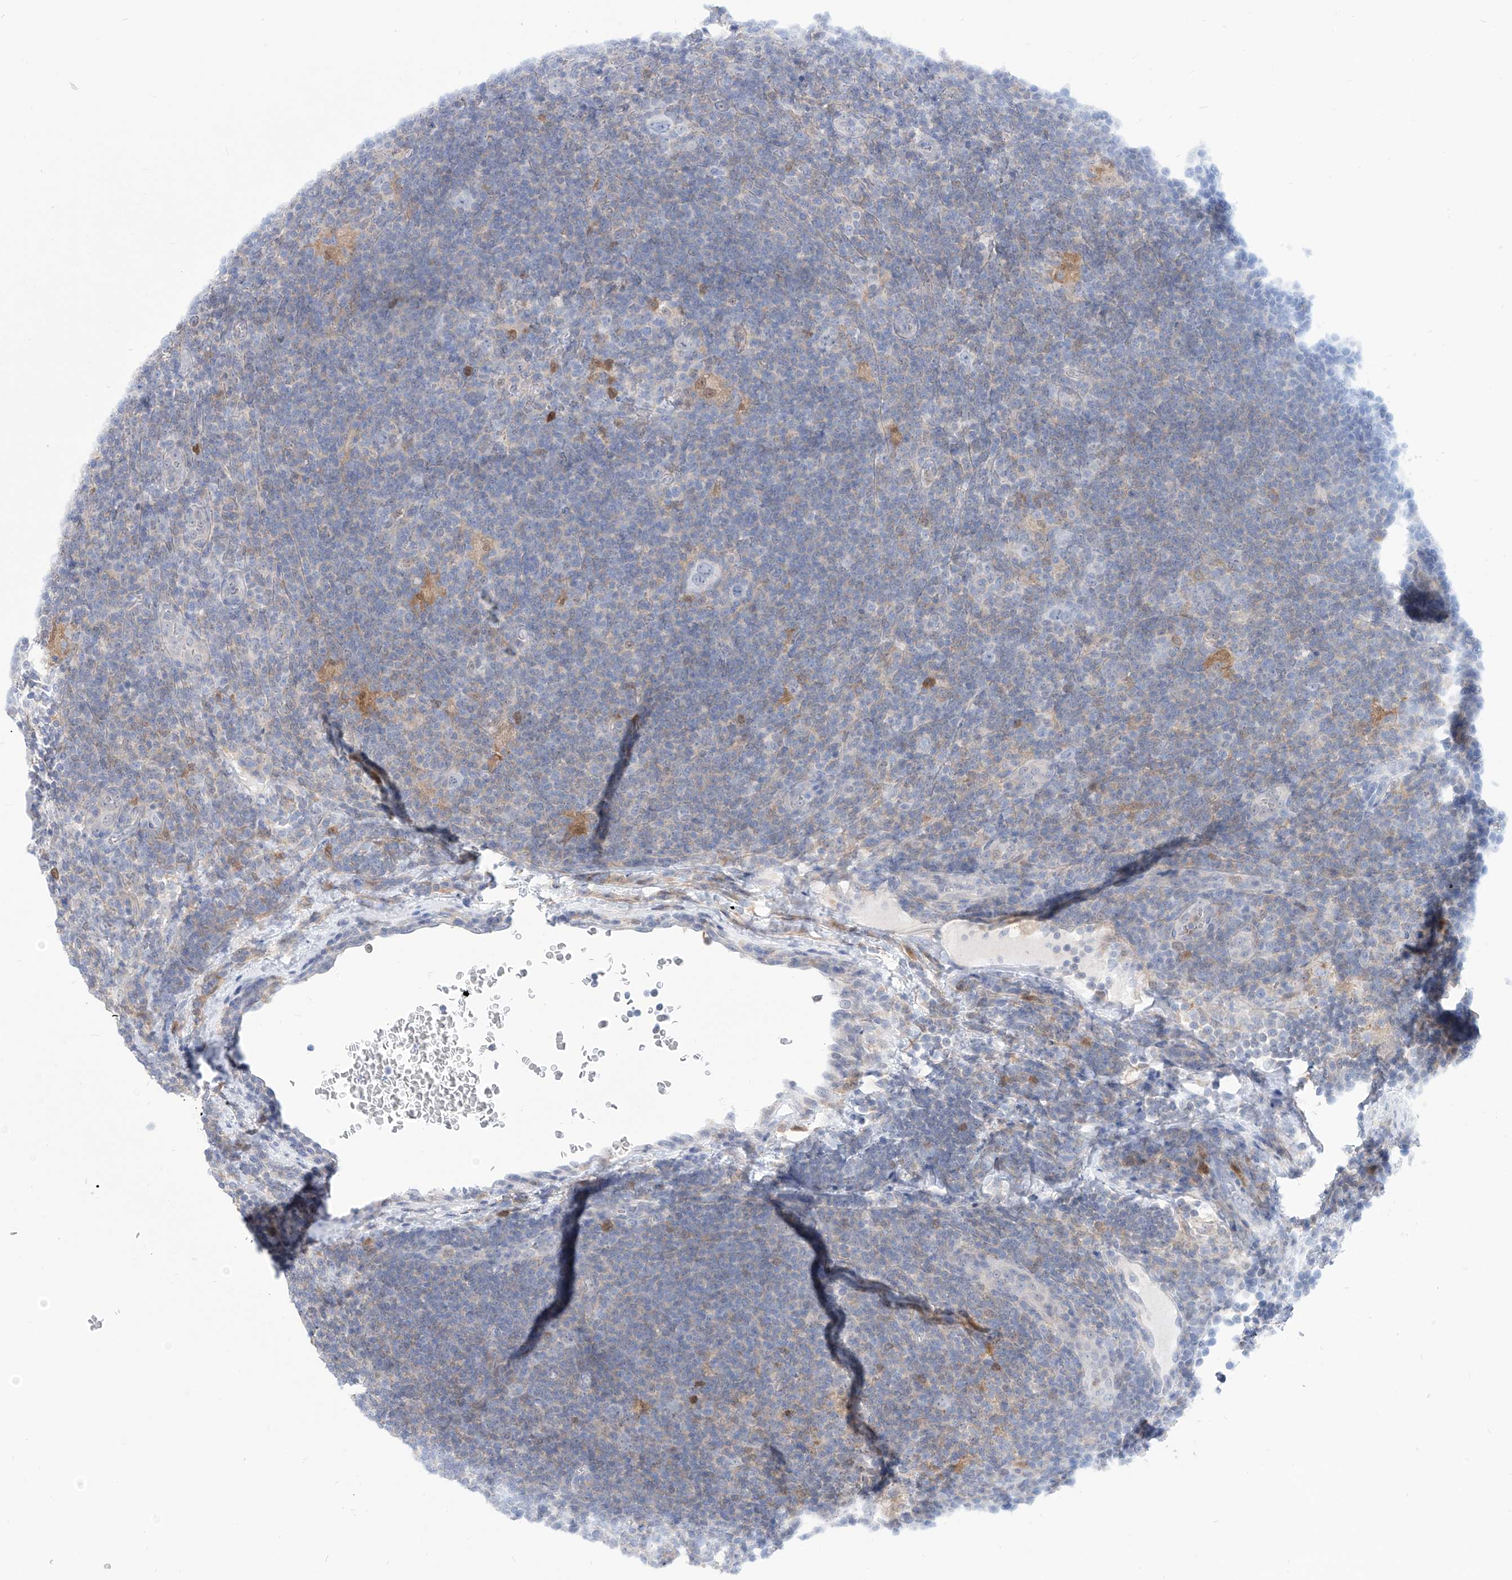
{"staining": {"intensity": "negative", "quantity": "none", "location": "none"}, "tissue": "lymphoma", "cell_type": "Tumor cells", "image_type": "cancer", "snomed": [{"axis": "morphology", "description": "Hodgkin's disease, NOS"}, {"axis": "topography", "description": "Lymph node"}], "caption": "Histopathology image shows no significant protein staining in tumor cells of Hodgkin's disease.", "gene": "PDXK", "patient": {"sex": "female", "age": 57}}